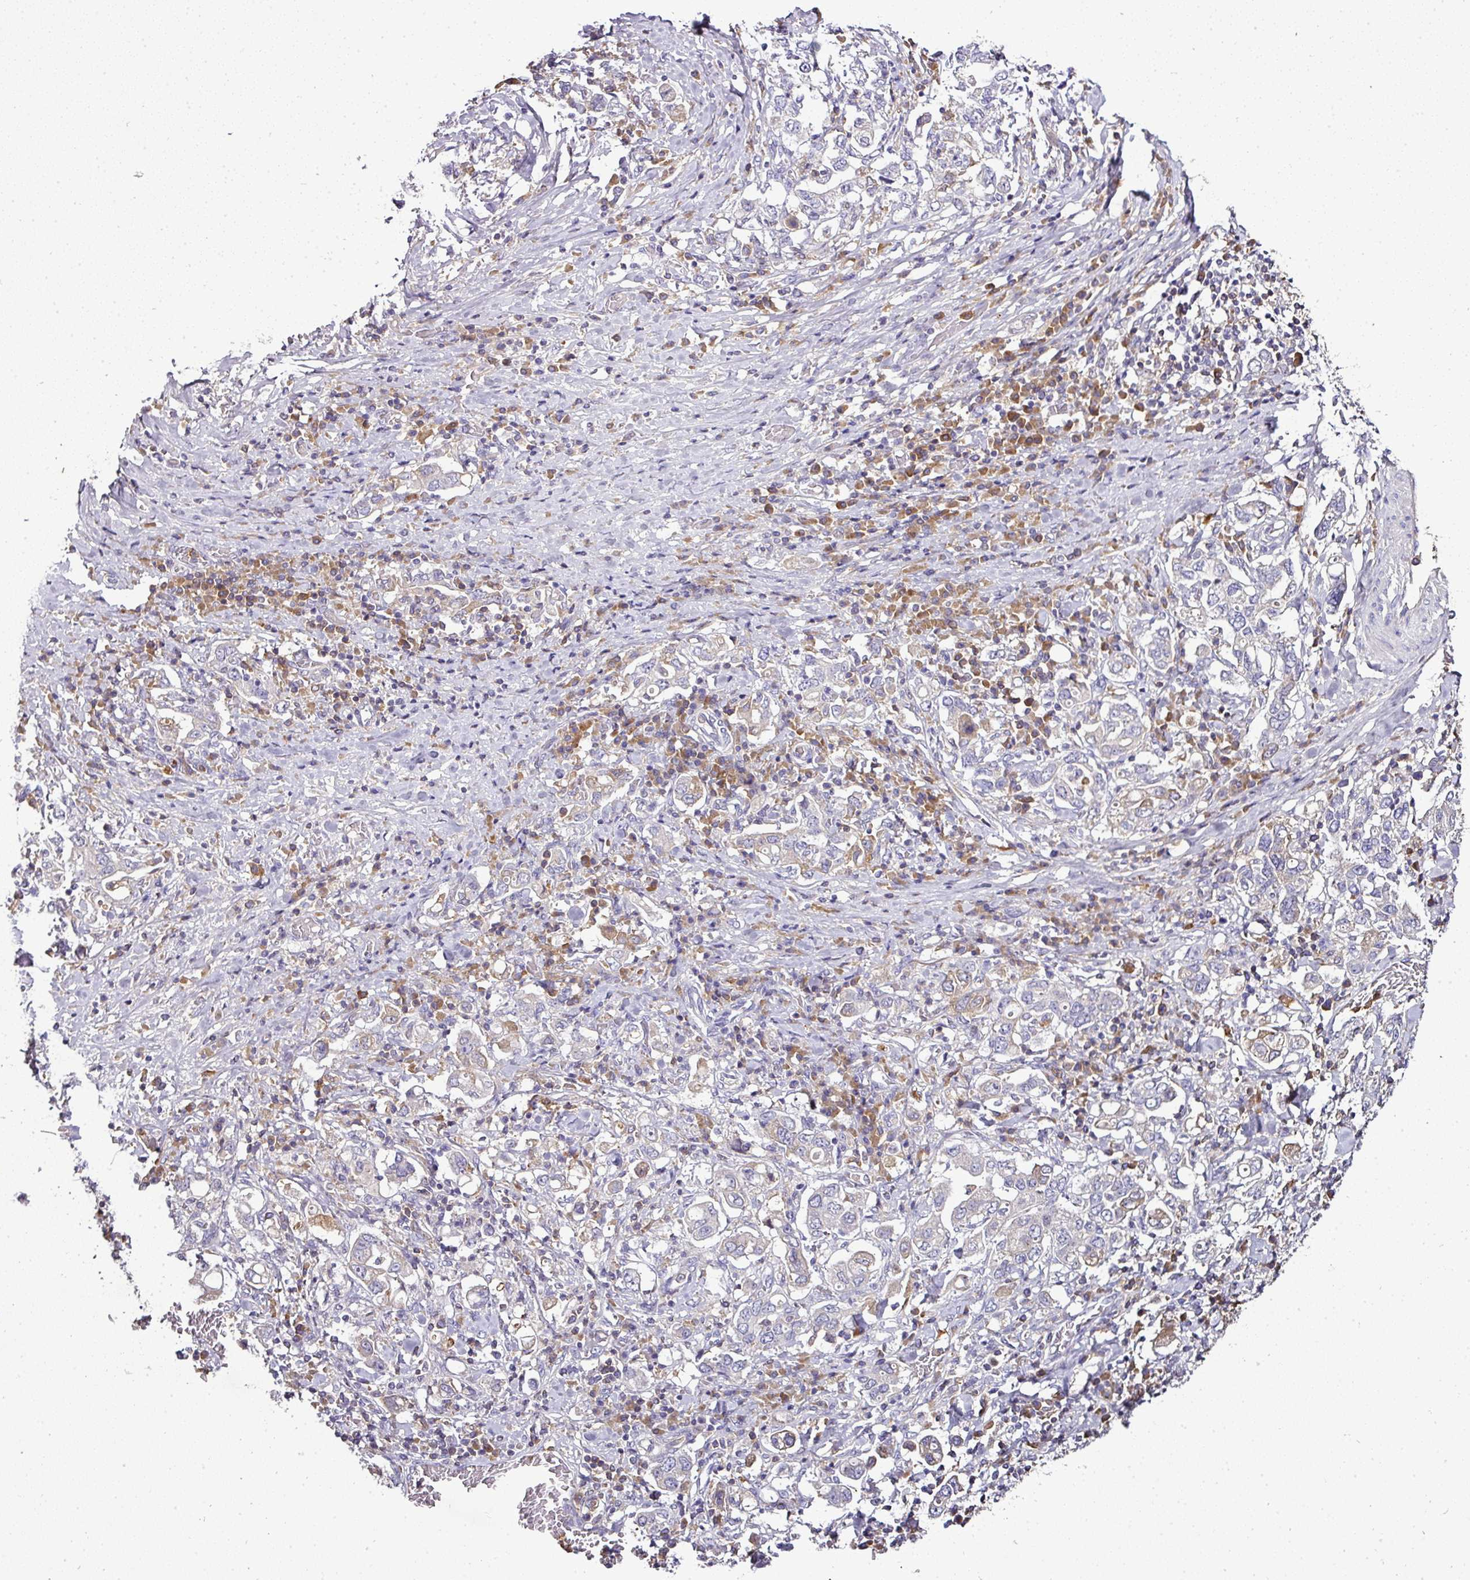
{"staining": {"intensity": "negative", "quantity": "none", "location": "none"}, "tissue": "stomach cancer", "cell_type": "Tumor cells", "image_type": "cancer", "snomed": [{"axis": "morphology", "description": "Adenocarcinoma, NOS"}, {"axis": "topography", "description": "Stomach, upper"}, {"axis": "topography", "description": "Stomach"}], "caption": "The immunohistochemistry micrograph has no significant positivity in tumor cells of stomach cancer (adenocarcinoma) tissue. The staining was performed using DAB (3,3'-diaminobenzidine) to visualize the protein expression in brown, while the nuclei were stained in blue with hematoxylin (Magnification: 20x).", "gene": "CAB39L", "patient": {"sex": "male", "age": 62}}